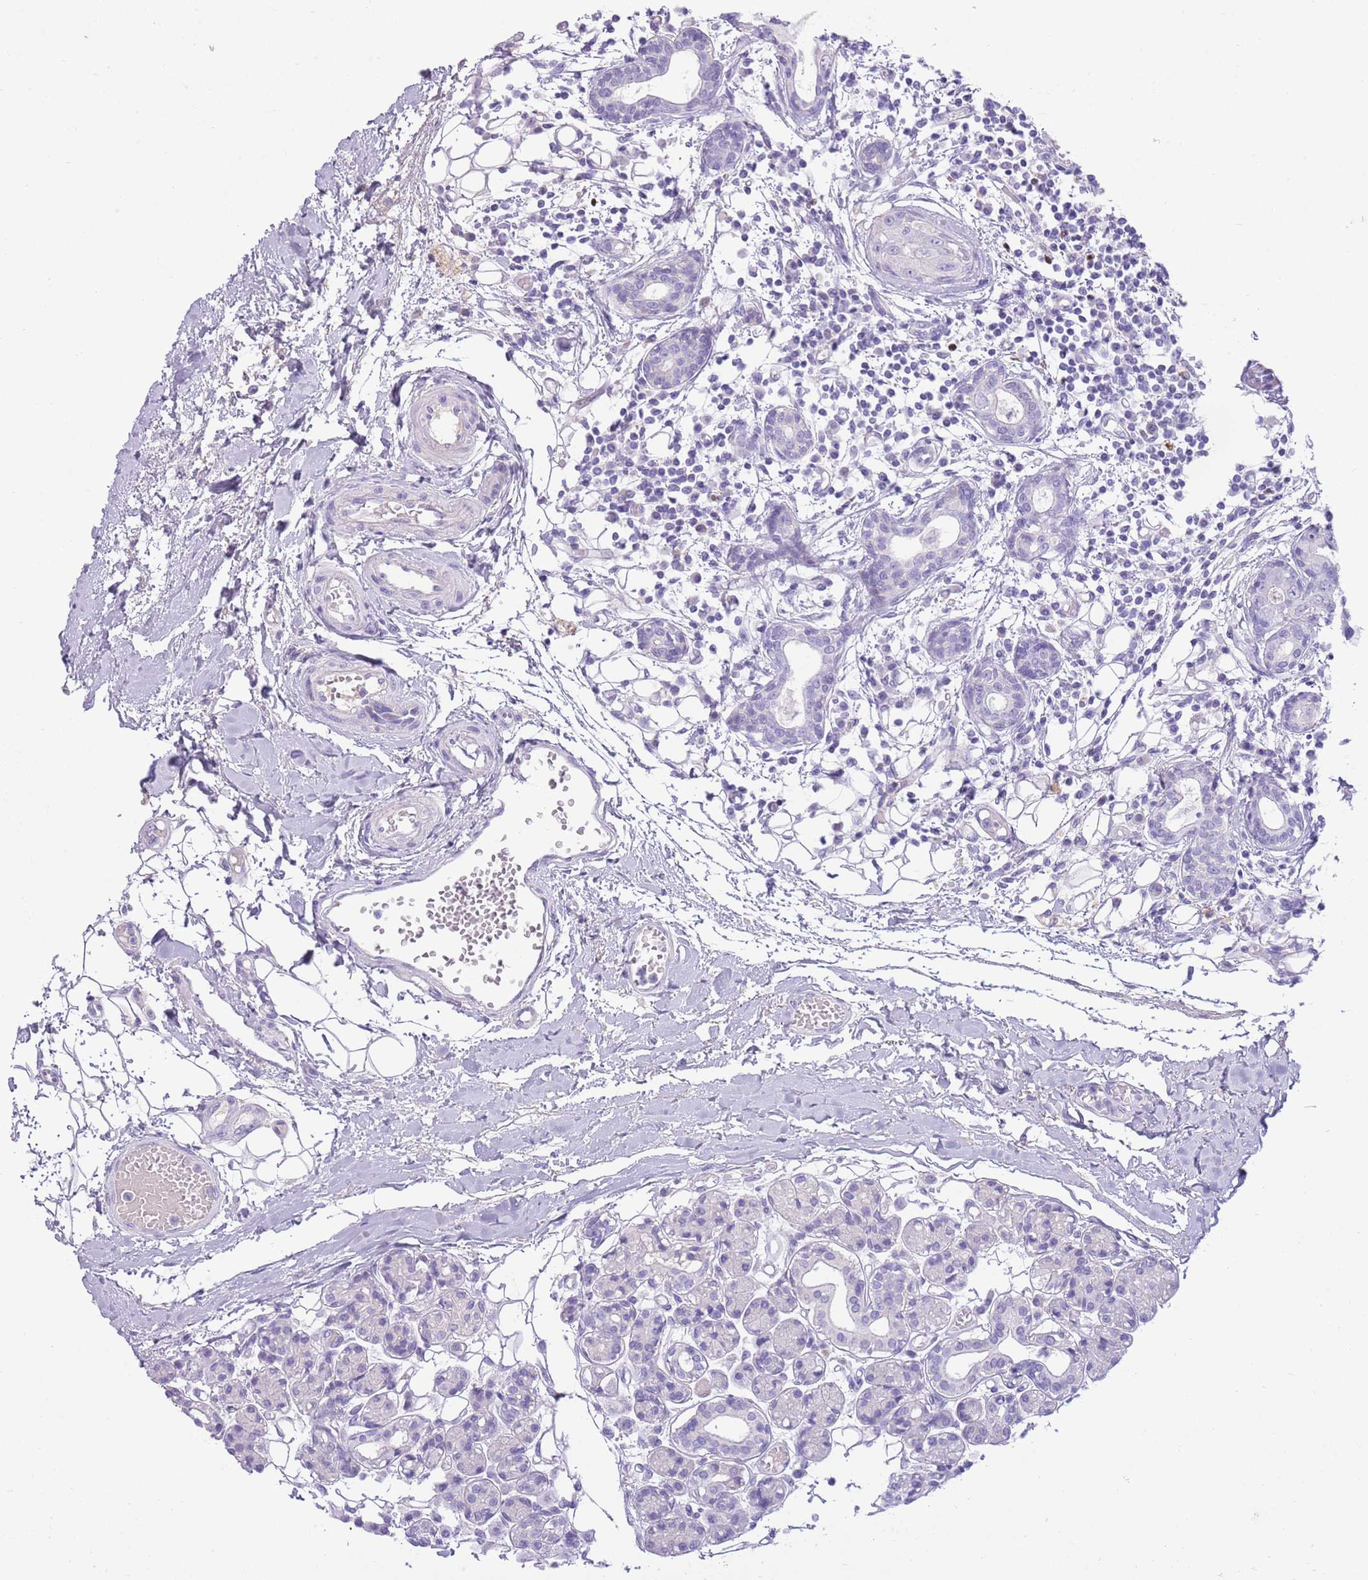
{"staining": {"intensity": "negative", "quantity": "none", "location": "none"}, "tissue": "head and neck cancer", "cell_type": "Tumor cells", "image_type": "cancer", "snomed": [{"axis": "morphology", "description": "Adenocarcinoma, NOS"}, {"axis": "morphology", "description": "Adenocarcinoma, metastatic, NOS"}, {"axis": "topography", "description": "Head-Neck"}], "caption": "Immunohistochemical staining of human head and neck cancer (metastatic adenocarcinoma) shows no significant positivity in tumor cells.", "gene": "TOX2", "patient": {"sex": "male", "age": 75}}